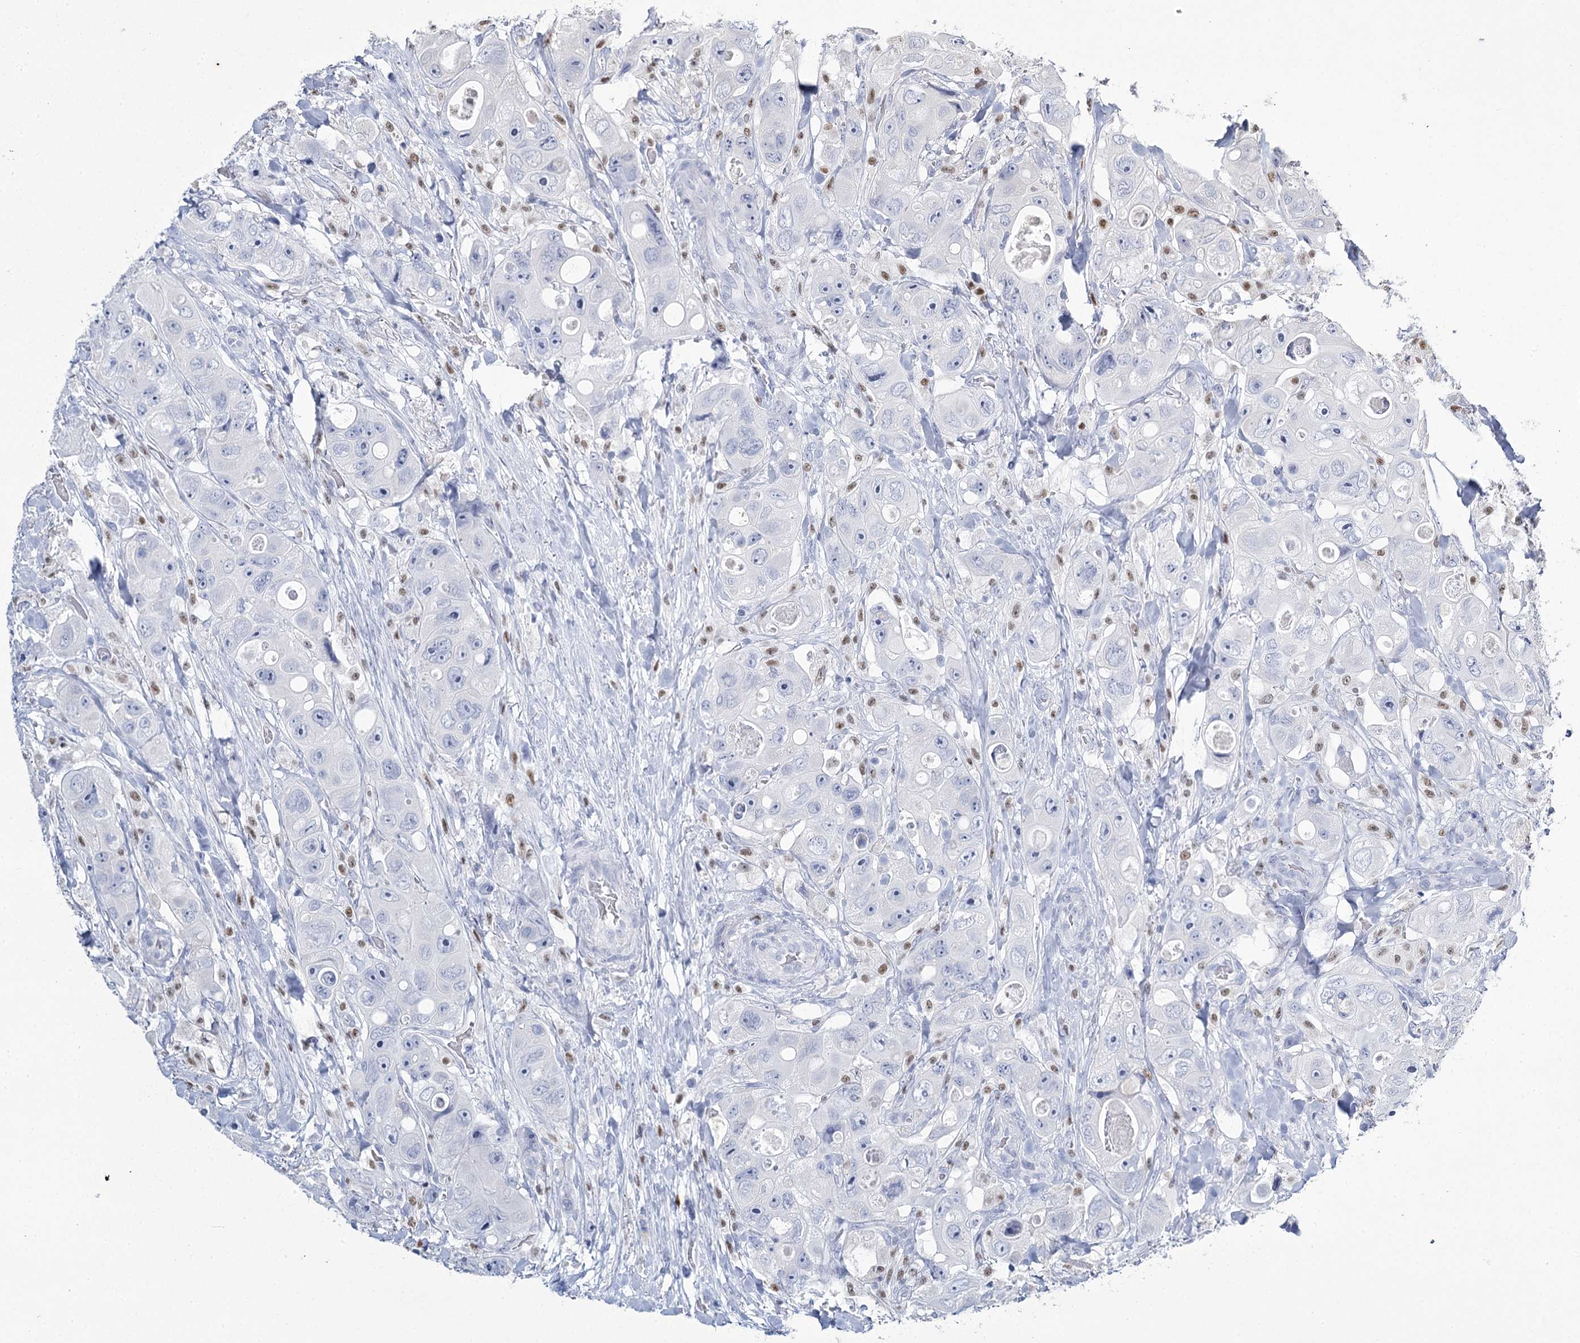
{"staining": {"intensity": "negative", "quantity": "none", "location": "none"}, "tissue": "colorectal cancer", "cell_type": "Tumor cells", "image_type": "cancer", "snomed": [{"axis": "morphology", "description": "Adenocarcinoma, NOS"}, {"axis": "topography", "description": "Colon"}], "caption": "There is no significant positivity in tumor cells of colorectal adenocarcinoma.", "gene": "IGSF3", "patient": {"sex": "female", "age": 46}}